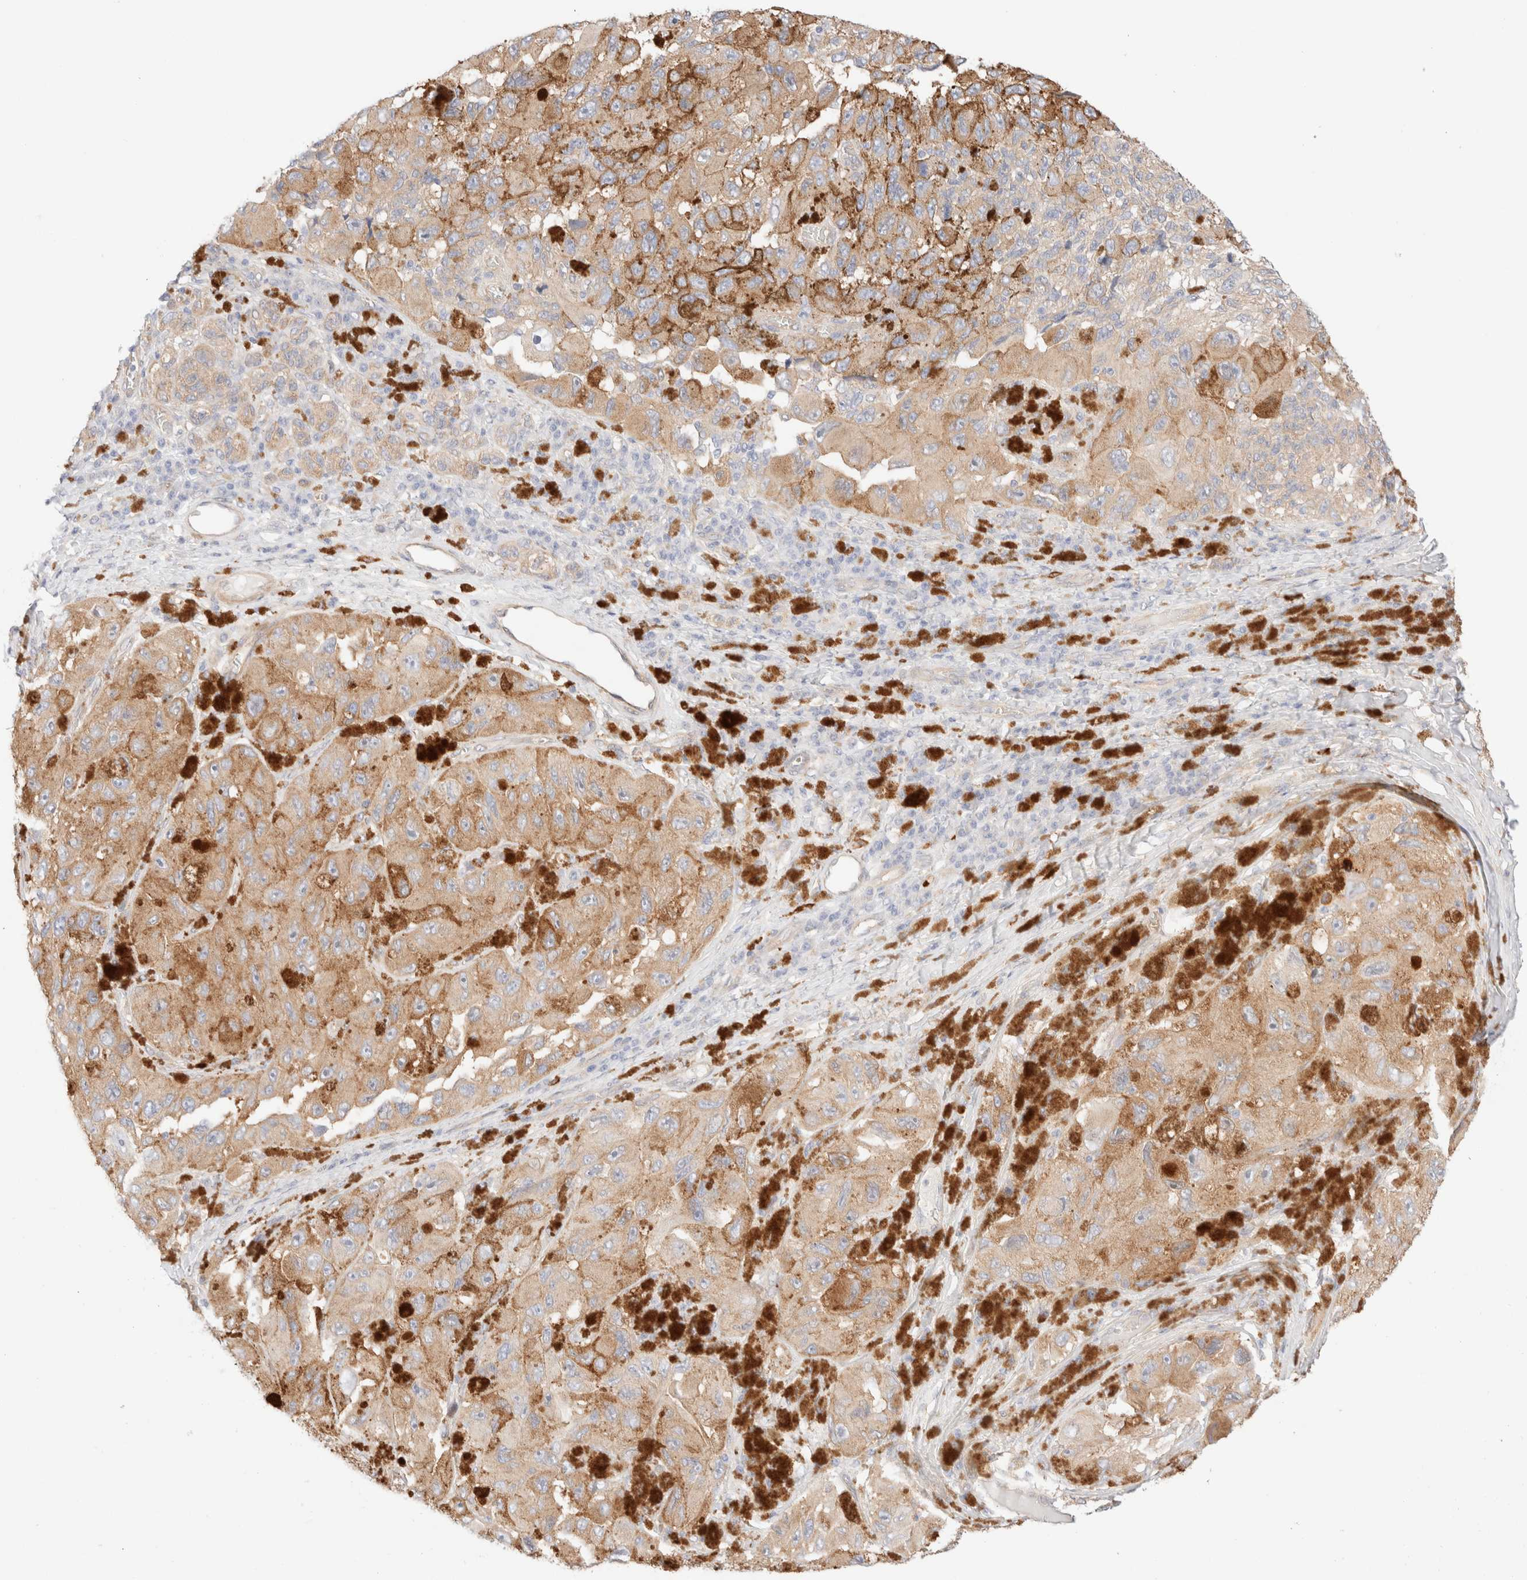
{"staining": {"intensity": "weak", "quantity": ">75%", "location": "cytoplasmic/membranous"}, "tissue": "melanoma", "cell_type": "Tumor cells", "image_type": "cancer", "snomed": [{"axis": "morphology", "description": "Malignant melanoma, NOS"}, {"axis": "topography", "description": "Skin"}], "caption": "Human malignant melanoma stained for a protein (brown) reveals weak cytoplasmic/membranous positive positivity in approximately >75% of tumor cells.", "gene": "NIBAN2", "patient": {"sex": "female", "age": 73}}